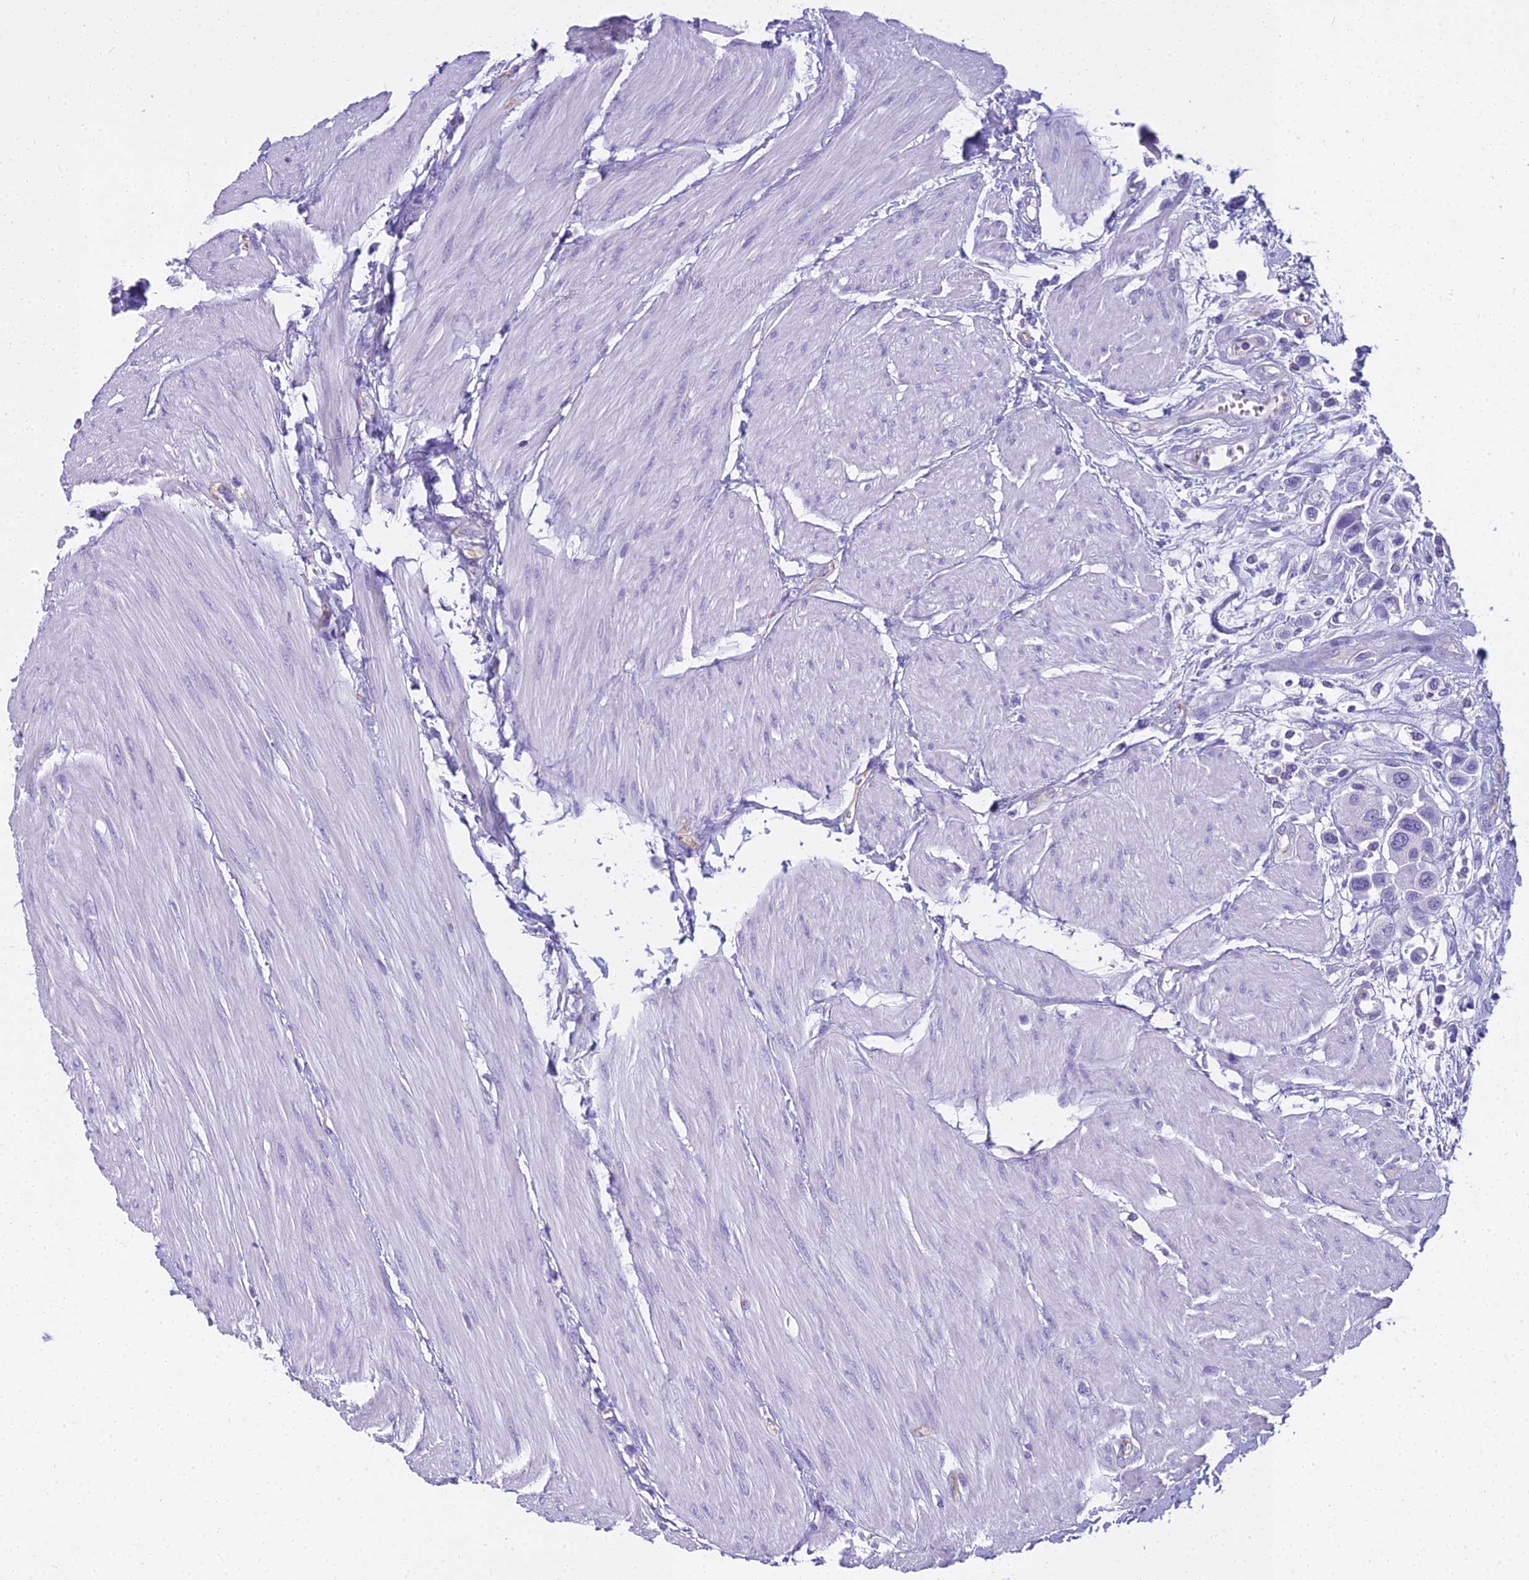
{"staining": {"intensity": "negative", "quantity": "none", "location": "none"}, "tissue": "urothelial cancer", "cell_type": "Tumor cells", "image_type": "cancer", "snomed": [{"axis": "morphology", "description": "Urothelial carcinoma, High grade"}, {"axis": "topography", "description": "Urinary bladder"}], "caption": "Immunohistochemistry (IHC) micrograph of neoplastic tissue: human urothelial carcinoma (high-grade) stained with DAB exhibits no significant protein staining in tumor cells.", "gene": "NINJ1", "patient": {"sex": "male", "age": 50}}